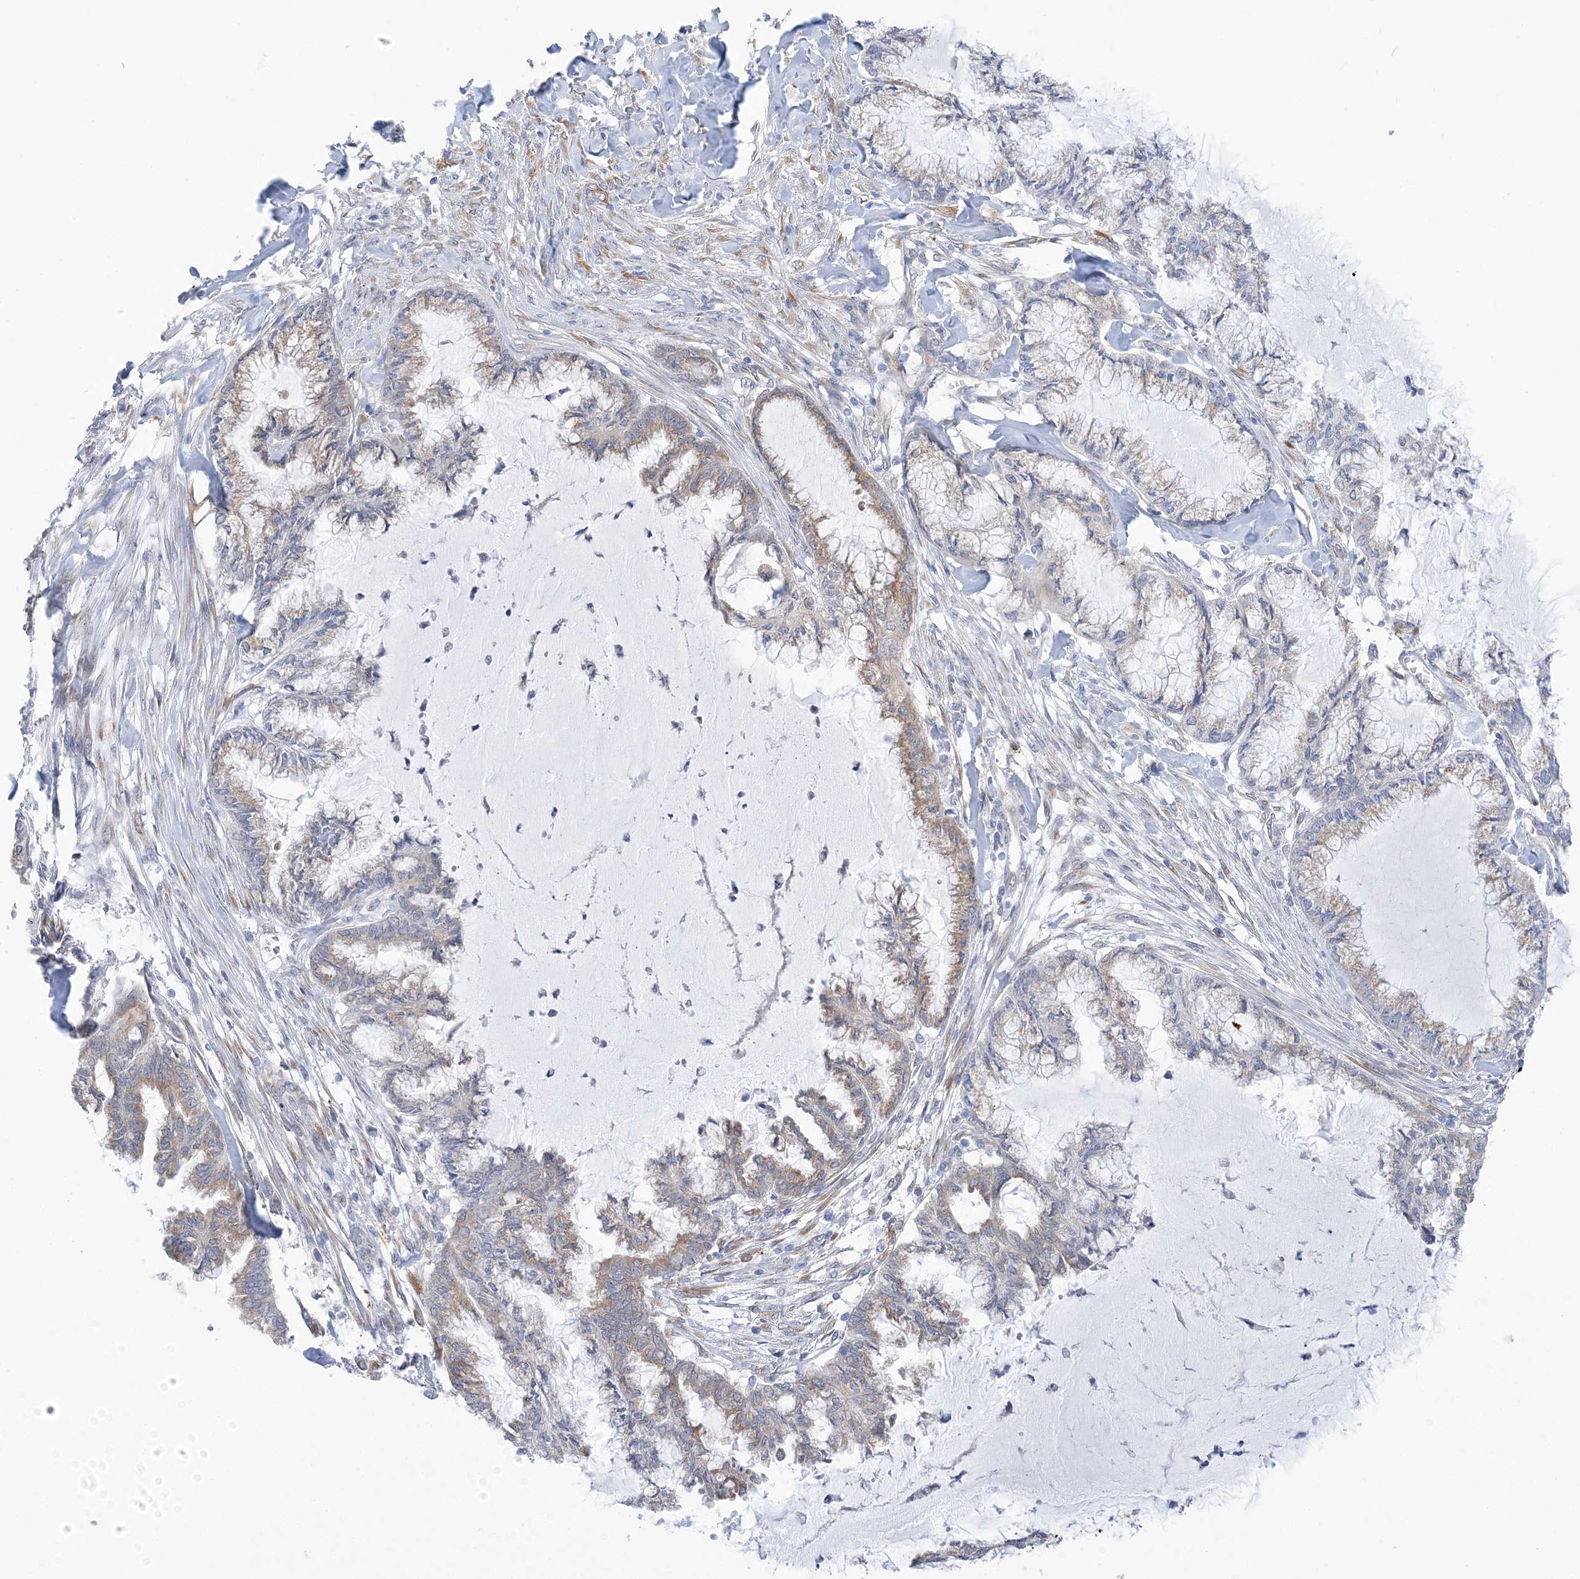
{"staining": {"intensity": "weak", "quantity": "25%-75%", "location": "cytoplasmic/membranous"}, "tissue": "endometrial cancer", "cell_type": "Tumor cells", "image_type": "cancer", "snomed": [{"axis": "morphology", "description": "Adenocarcinoma, NOS"}, {"axis": "topography", "description": "Endometrium"}], "caption": "Immunohistochemistry (IHC) of human endometrial cancer exhibits low levels of weak cytoplasmic/membranous staining in approximately 25%-75% of tumor cells.", "gene": "PLEKHG4B", "patient": {"sex": "female", "age": 86}}